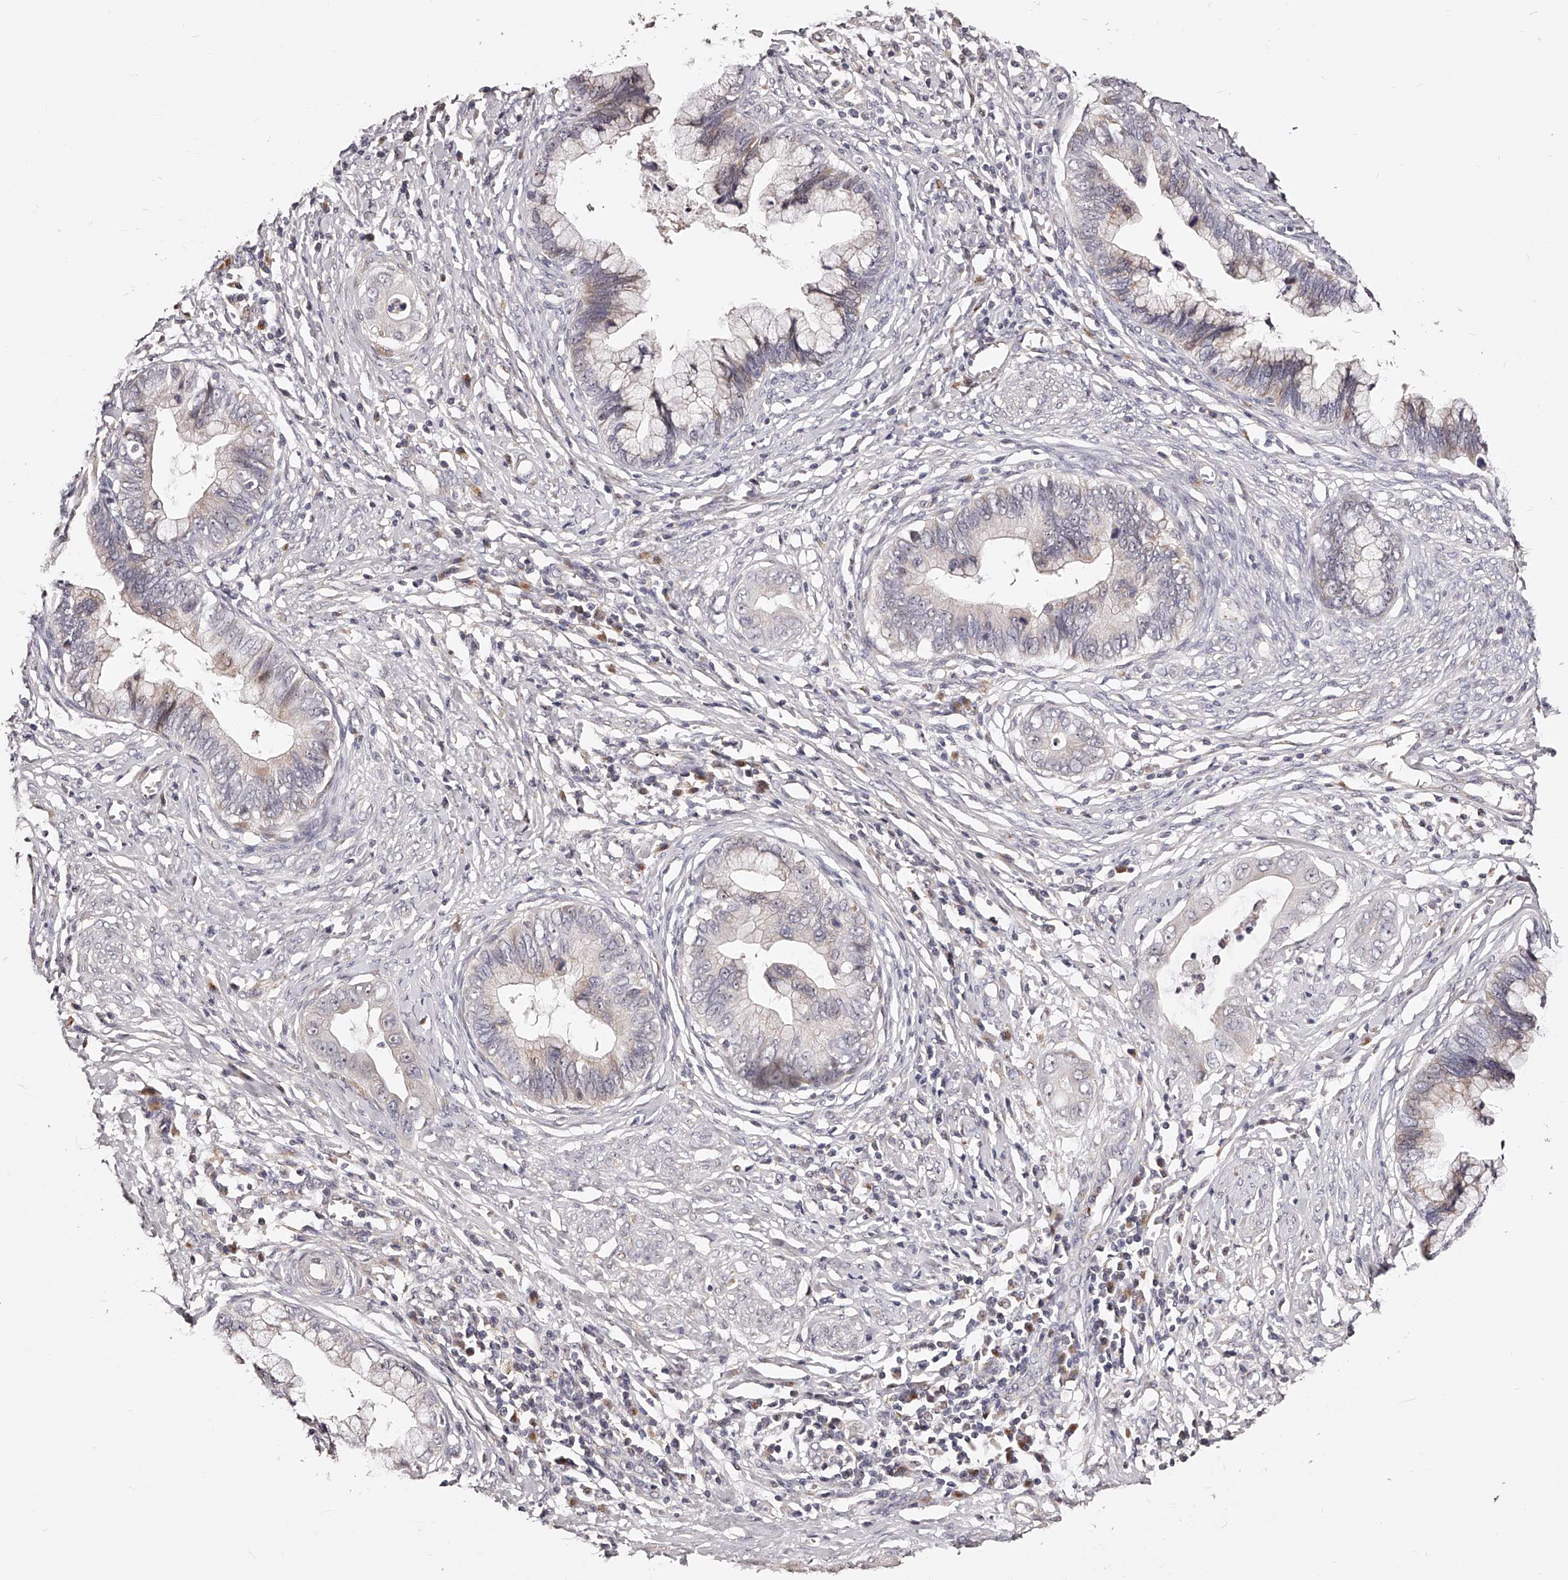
{"staining": {"intensity": "weak", "quantity": "<25%", "location": "cytoplasmic/membranous"}, "tissue": "cervical cancer", "cell_type": "Tumor cells", "image_type": "cancer", "snomed": [{"axis": "morphology", "description": "Adenocarcinoma, NOS"}, {"axis": "topography", "description": "Cervix"}], "caption": "High magnification brightfield microscopy of cervical cancer stained with DAB (brown) and counterstained with hematoxylin (blue): tumor cells show no significant staining.", "gene": "ZNF502", "patient": {"sex": "female", "age": 44}}